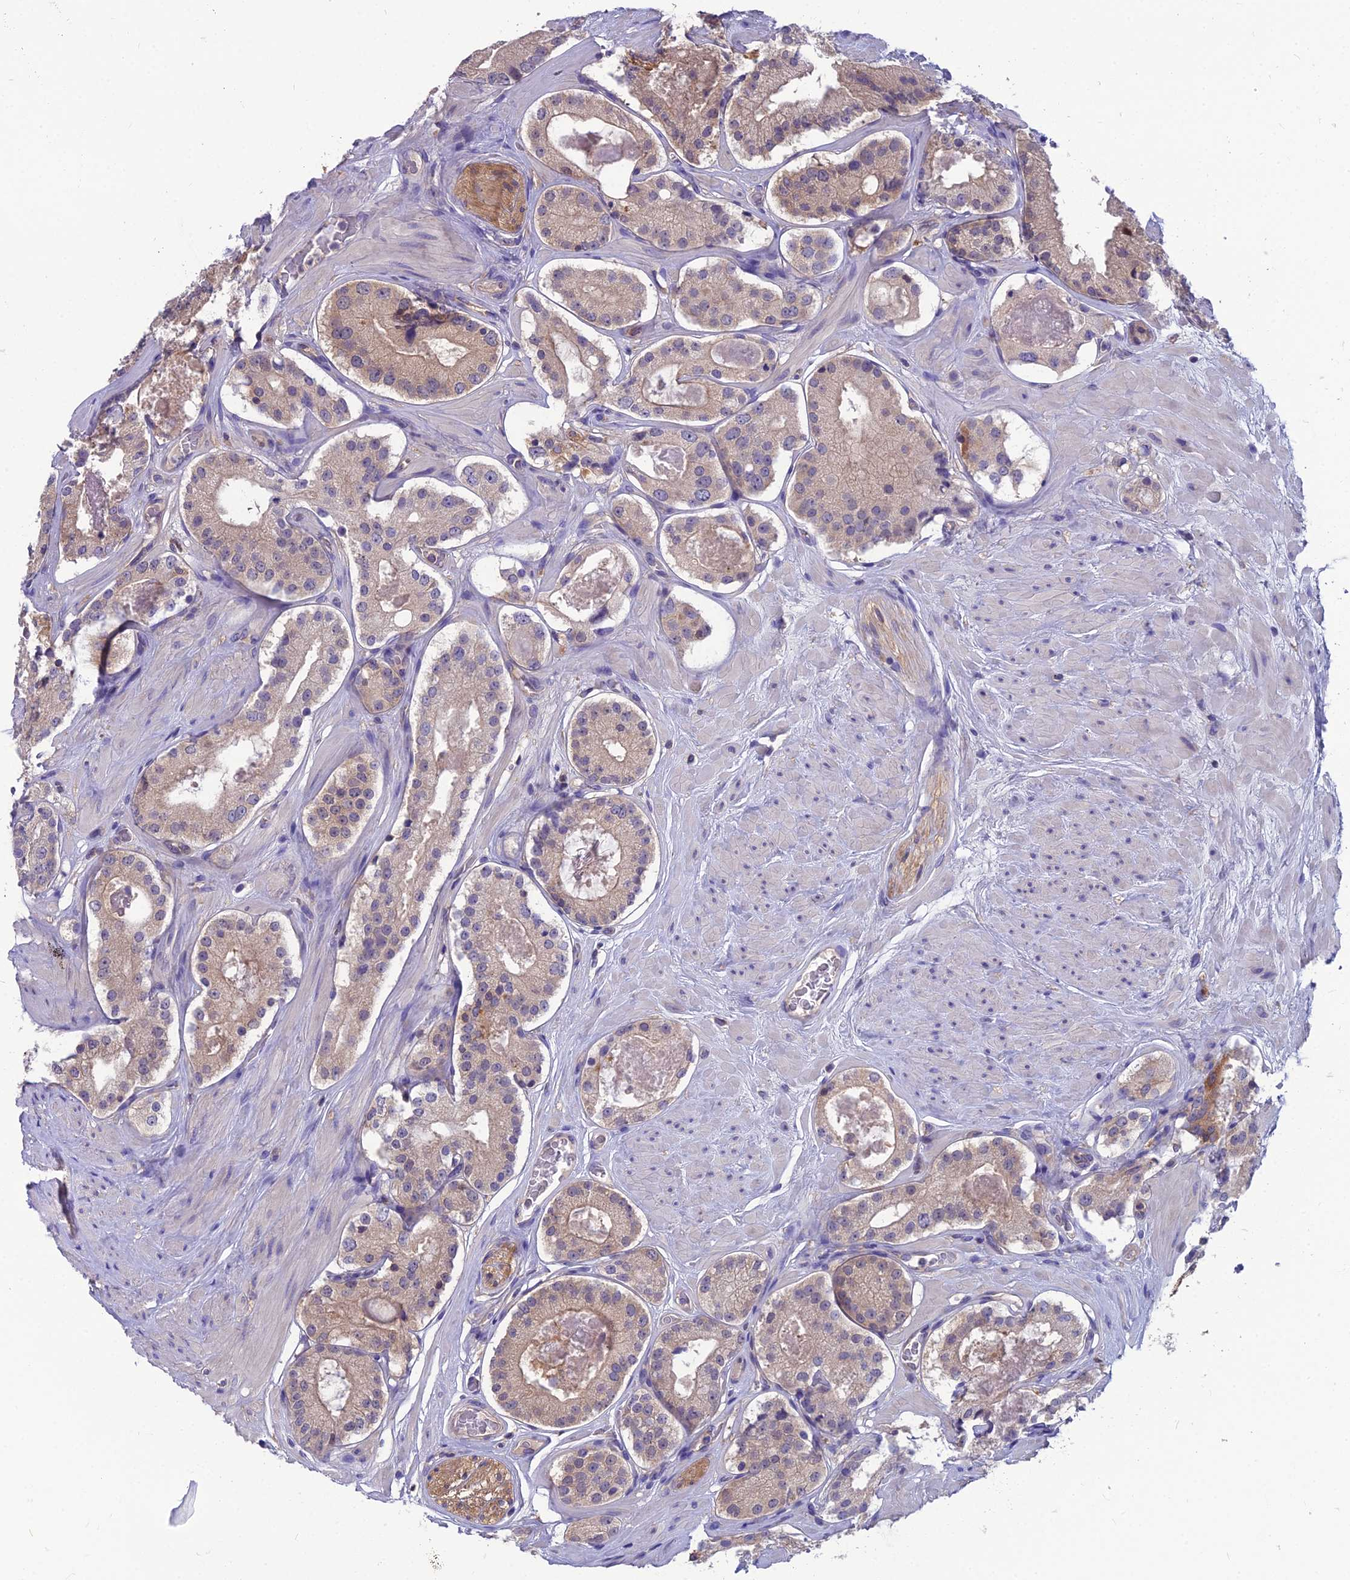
{"staining": {"intensity": "weak", "quantity": "25%-75%", "location": "cytoplasmic/membranous"}, "tissue": "prostate cancer", "cell_type": "Tumor cells", "image_type": "cancer", "snomed": [{"axis": "morphology", "description": "Adenocarcinoma, High grade"}, {"axis": "topography", "description": "Prostate"}], "caption": "This micrograph reveals immunohistochemistry (IHC) staining of prostate cancer (high-grade adenocarcinoma), with low weak cytoplasmic/membranous positivity in approximately 25%-75% of tumor cells.", "gene": "MVD", "patient": {"sex": "male", "age": 65}}